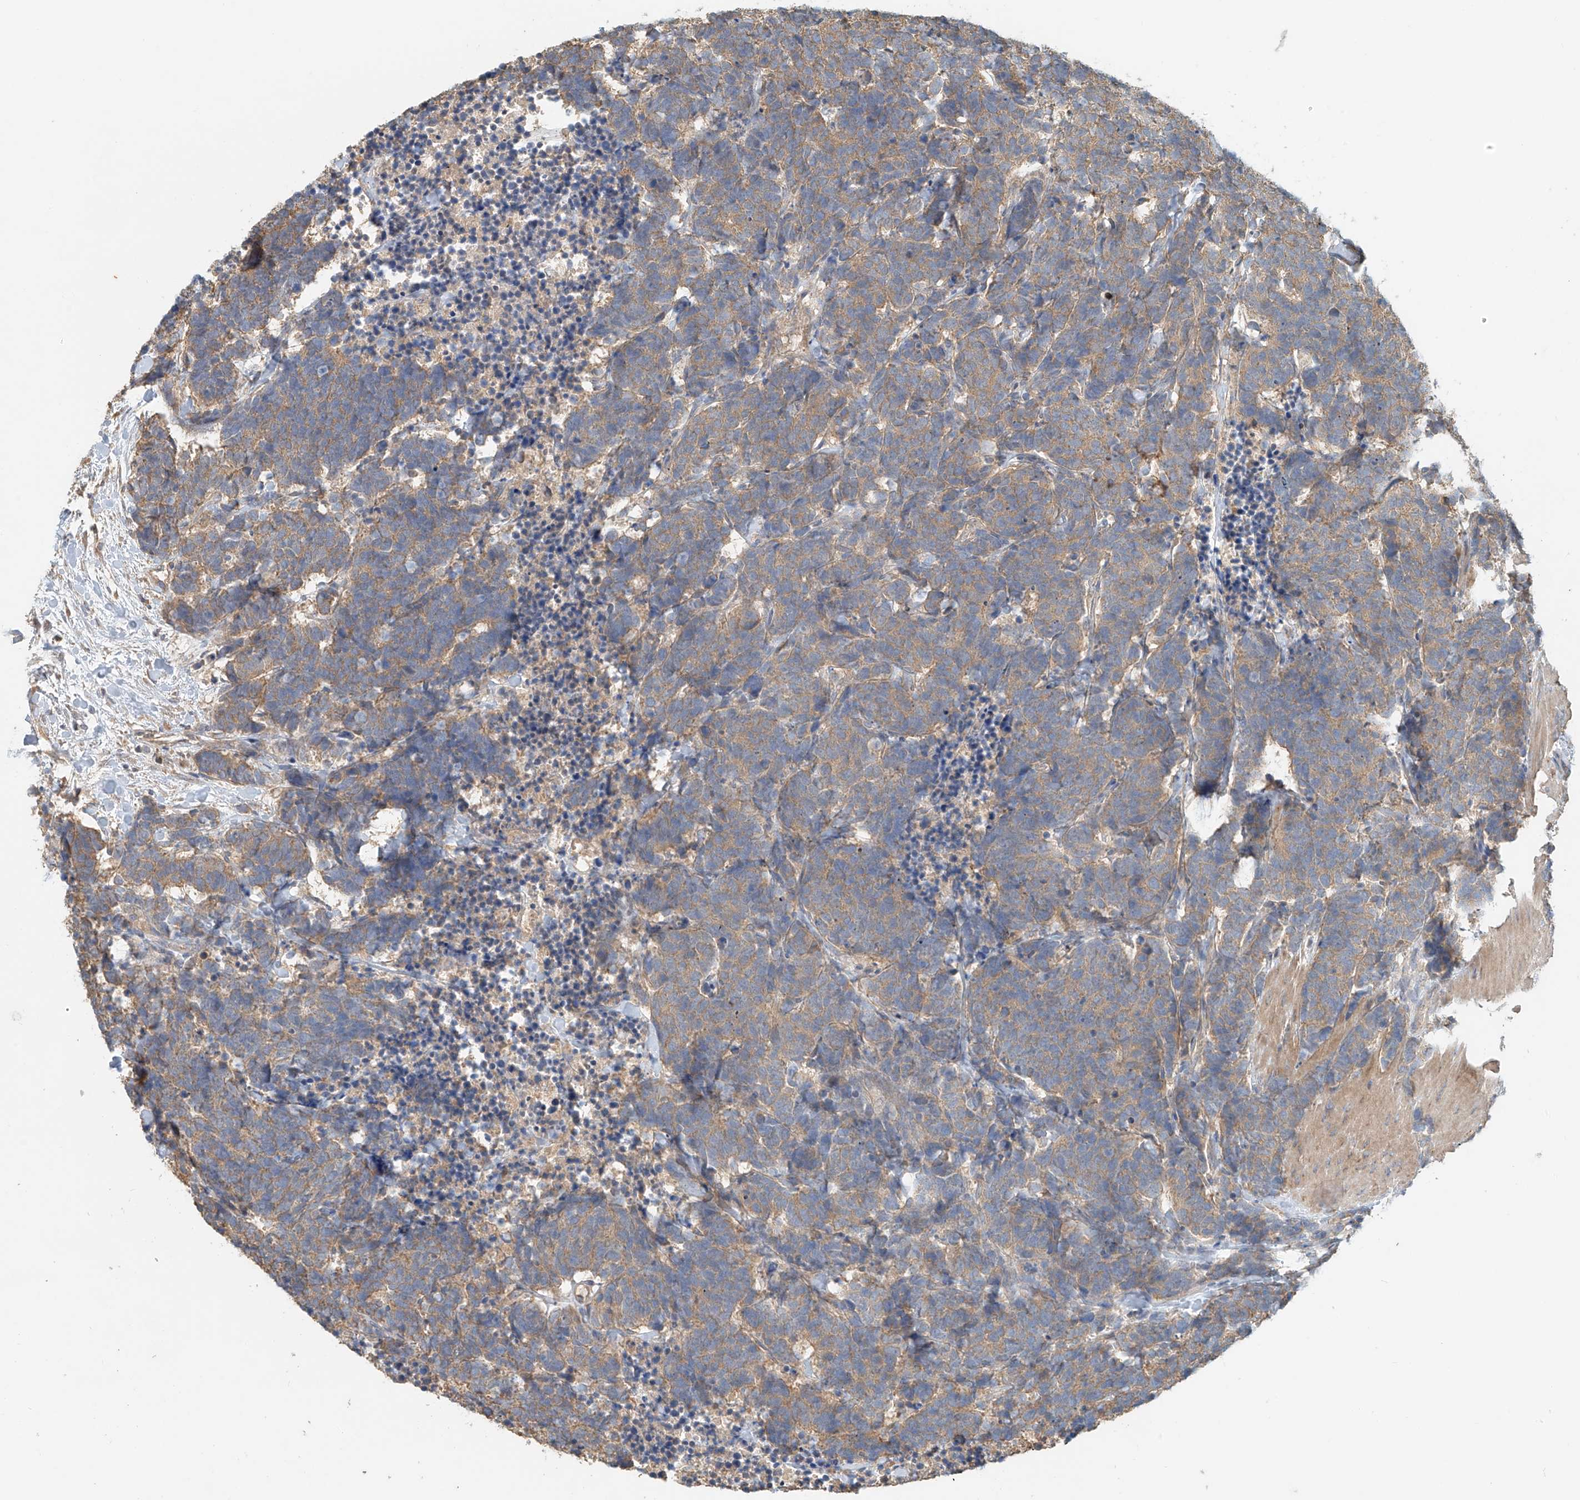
{"staining": {"intensity": "weak", "quantity": ">75%", "location": "cytoplasmic/membranous"}, "tissue": "carcinoid", "cell_type": "Tumor cells", "image_type": "cancer", "snomed": [{"axis": "morphology", "description": "Carcinoma, NOS"}, {"axis": "morphology", "description": "Carcinoid, malignant, NOS"}, {"axis": "topography", "description": "Urinary bladder"}], "caption": "Weak cytoplasmic/membranous expression is seen in about >75% of tumor cells in carcinoid. The staining is performed using DAB brown chromogen to label protein expression. The nuclei are counter-stained blue using hematoxylin.", "gene": "GNB1L", "patient": {"sex": "male", "age": 57}}